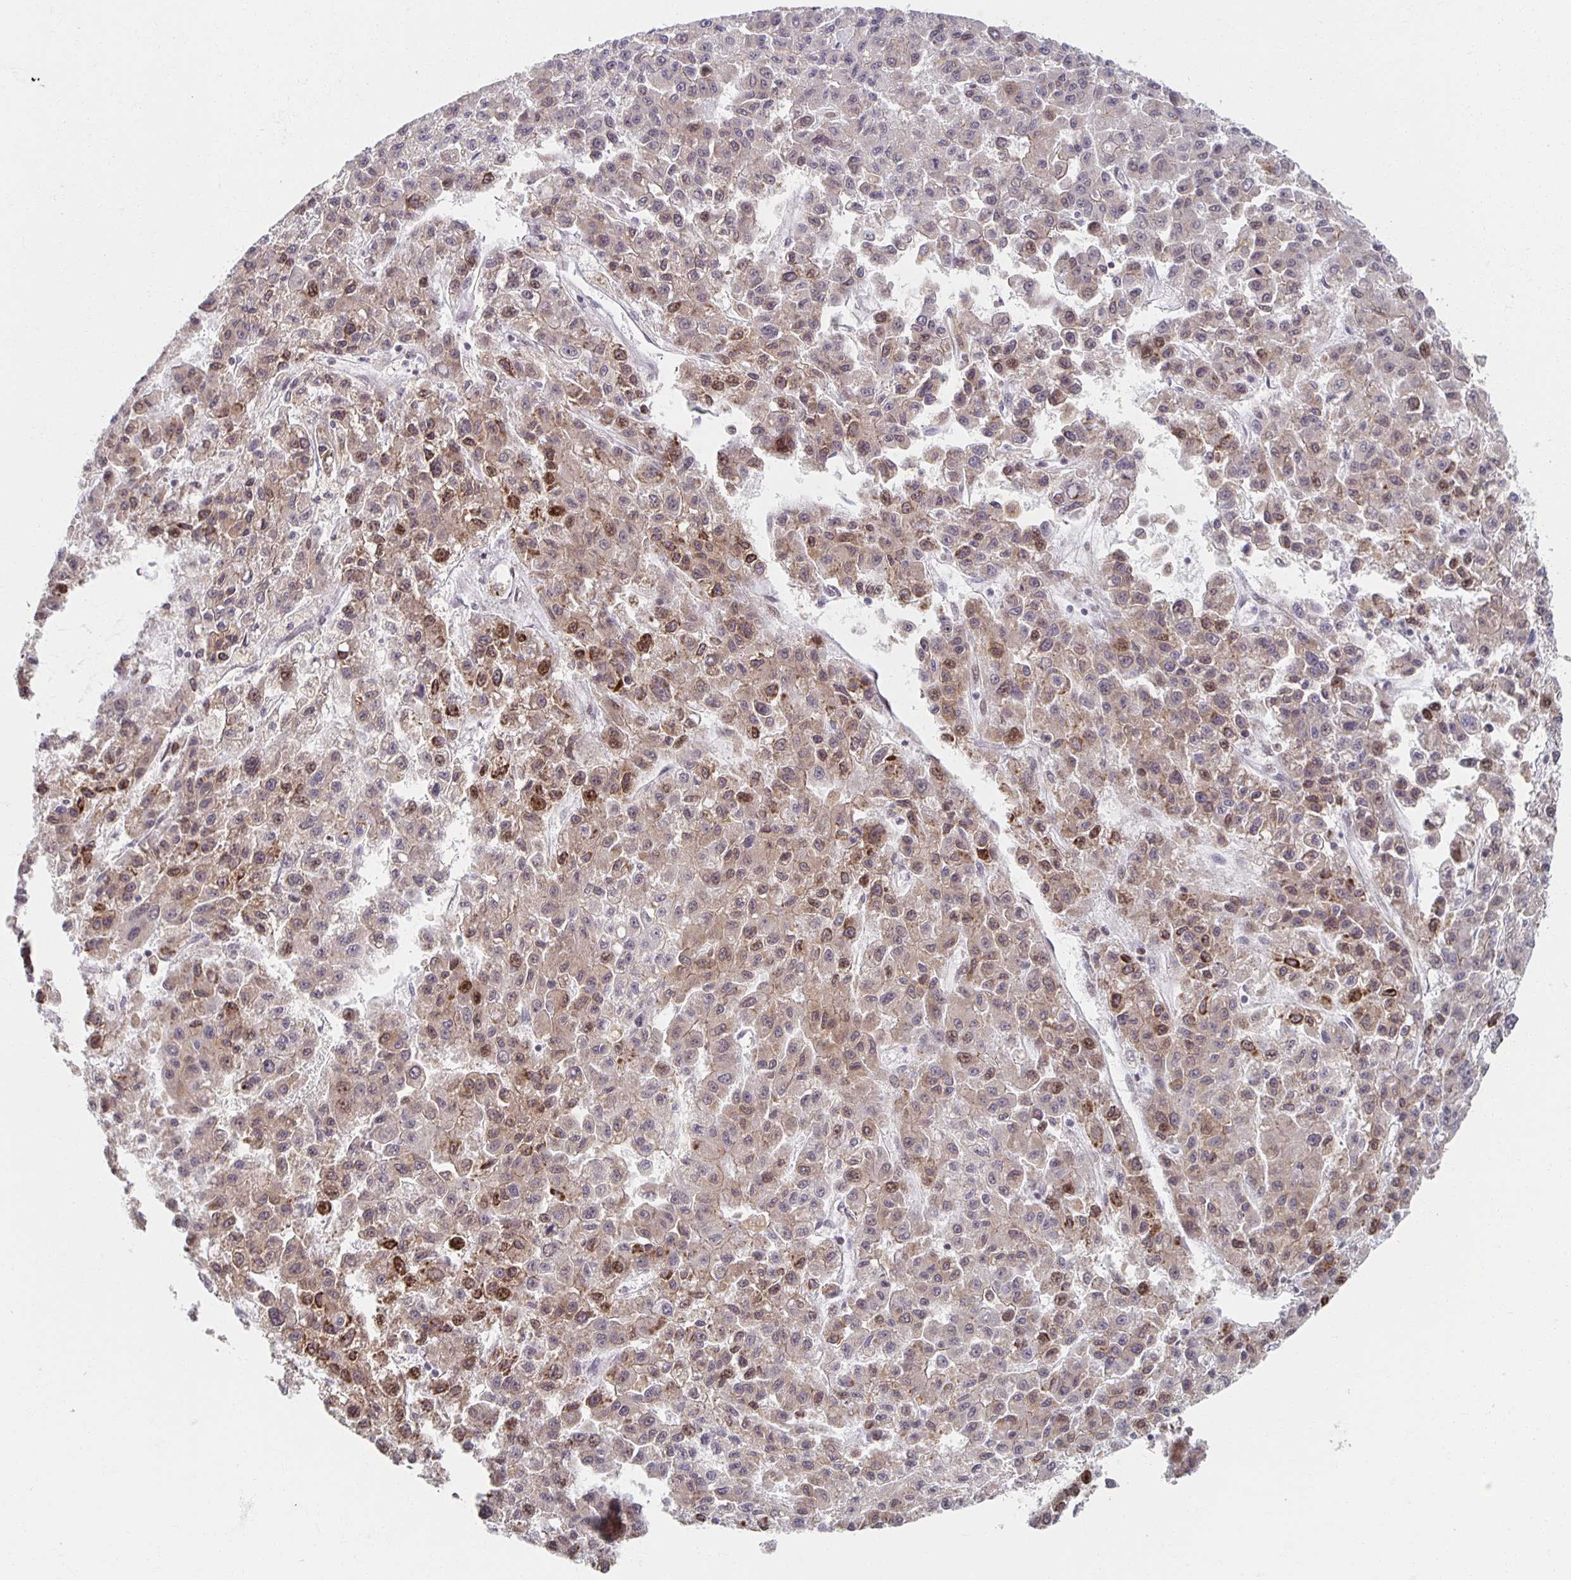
{"staining": {"intensity": "moderate", "quantity": "<25%", "location": "cytoplasmic/membranous,nuclear"}, "tissue": "liver cancer", "cell_type": "Tumor cells", "image_type": "cancer", "snomed": [{"axis": "morphology", "description": "Carcinoma, Hepatocellular, NOS"}, {"axis": "topography", "description": "Liver"}], "caption": "A high-resolution micrograph shows IHC staining of liver hepatocellular carcinoma, which reveals moderate cytoplasmic/membranous and nuclear expression in about <25% of tumor cells.", "gene": "HCFC1R1", "patient": {"sex": "male", "age": 70}}